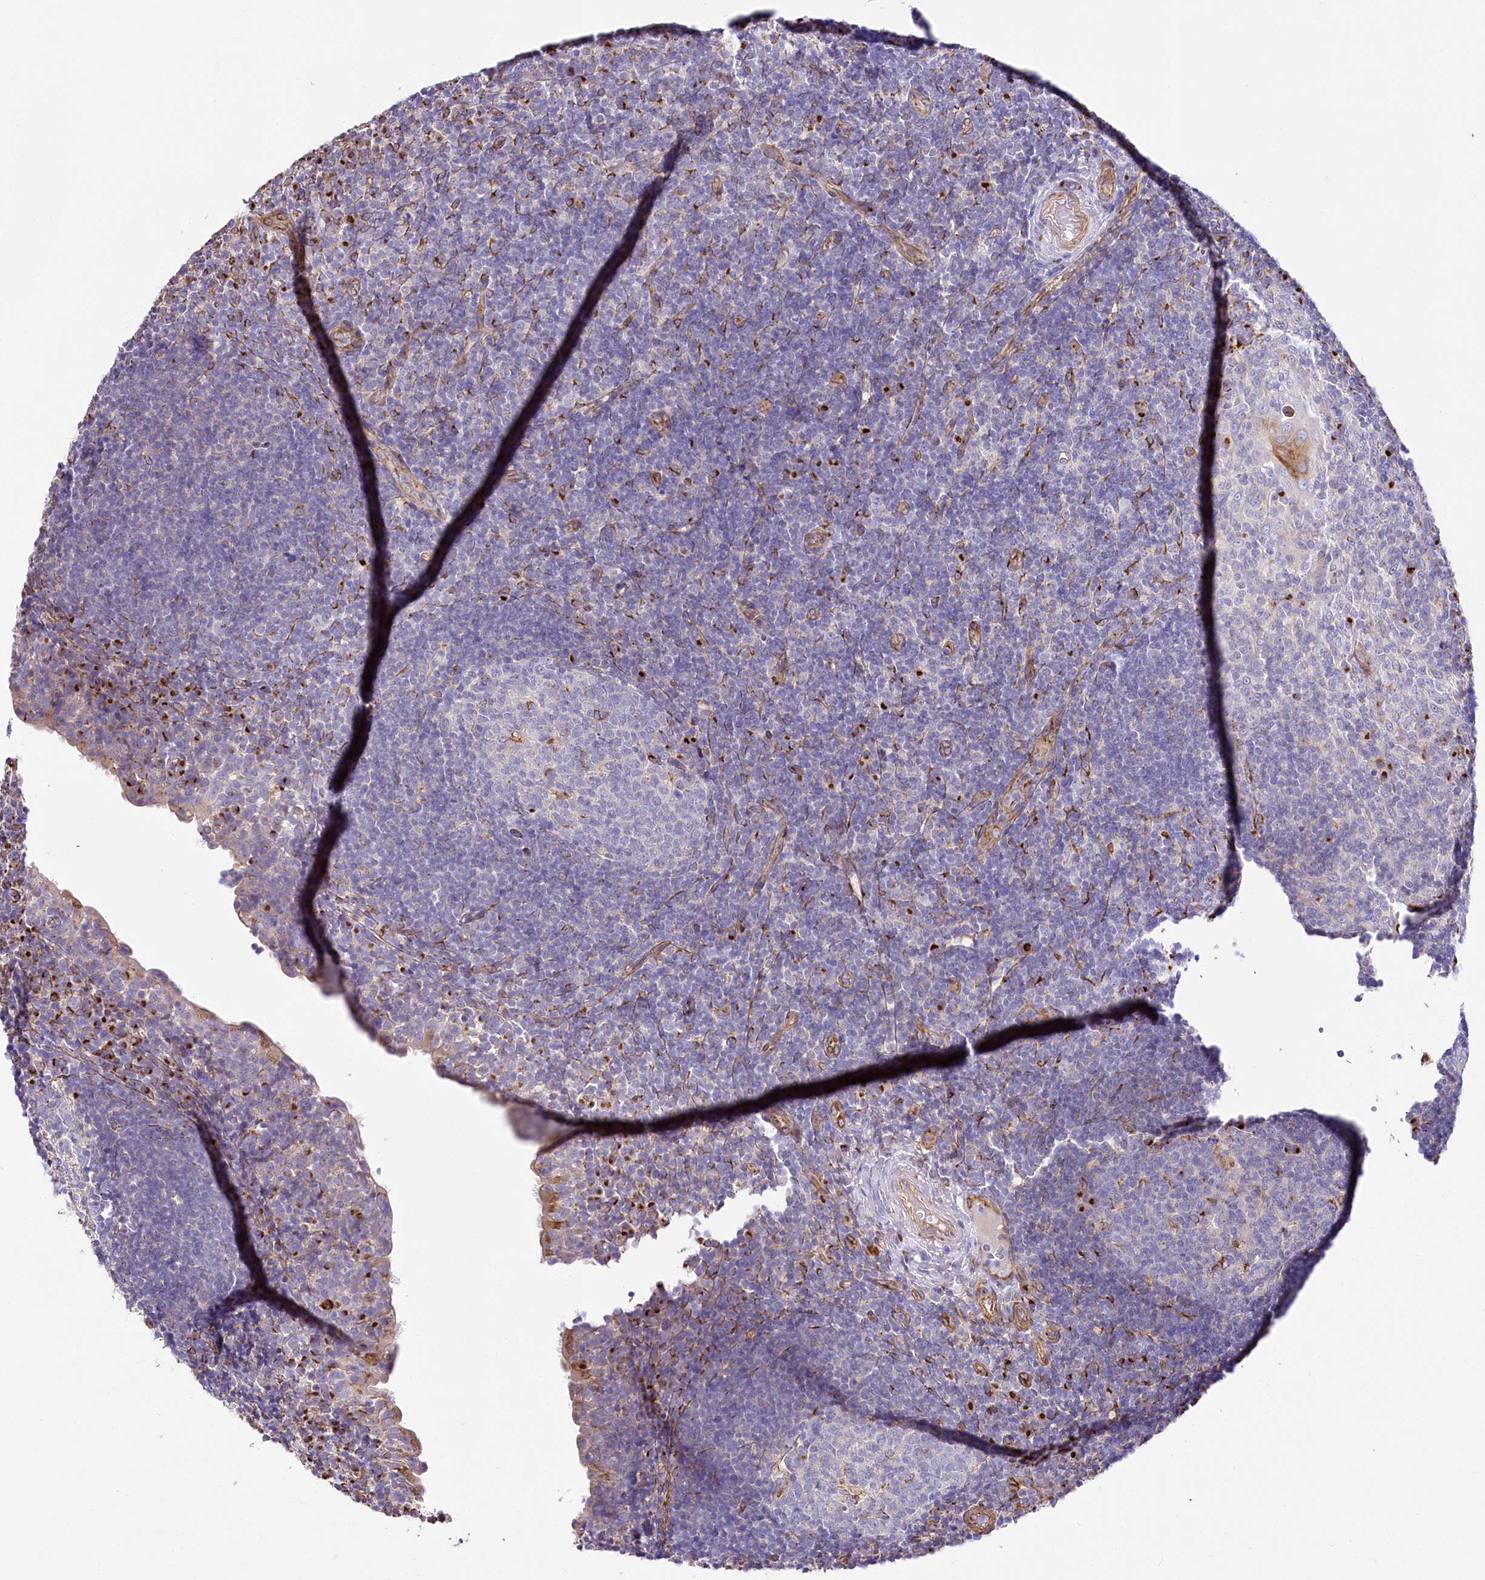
{"staining": {"intensity": "negative", "quantity": "none", "location": "none"}, "tissue": "tonsil", "cell_type": "Germinal center cells", "image_type": "normal", "snomed": [{"axis": "morphology", "description": "Normal tissue, NOS"}, {"axis": "topography", "description": "Tonsil"}], "caption": "Immunohistochemistry (IHC) micrograph of unremarkable tonsil: human tonsil stained with DAB (3,3'-diaminobenzidine) displays no significant protein expression in germinal center cells. Nuclei are stained in blue.", "gene": "ABRAXAS2", "patient": {"sex": "female", "age": 40}}